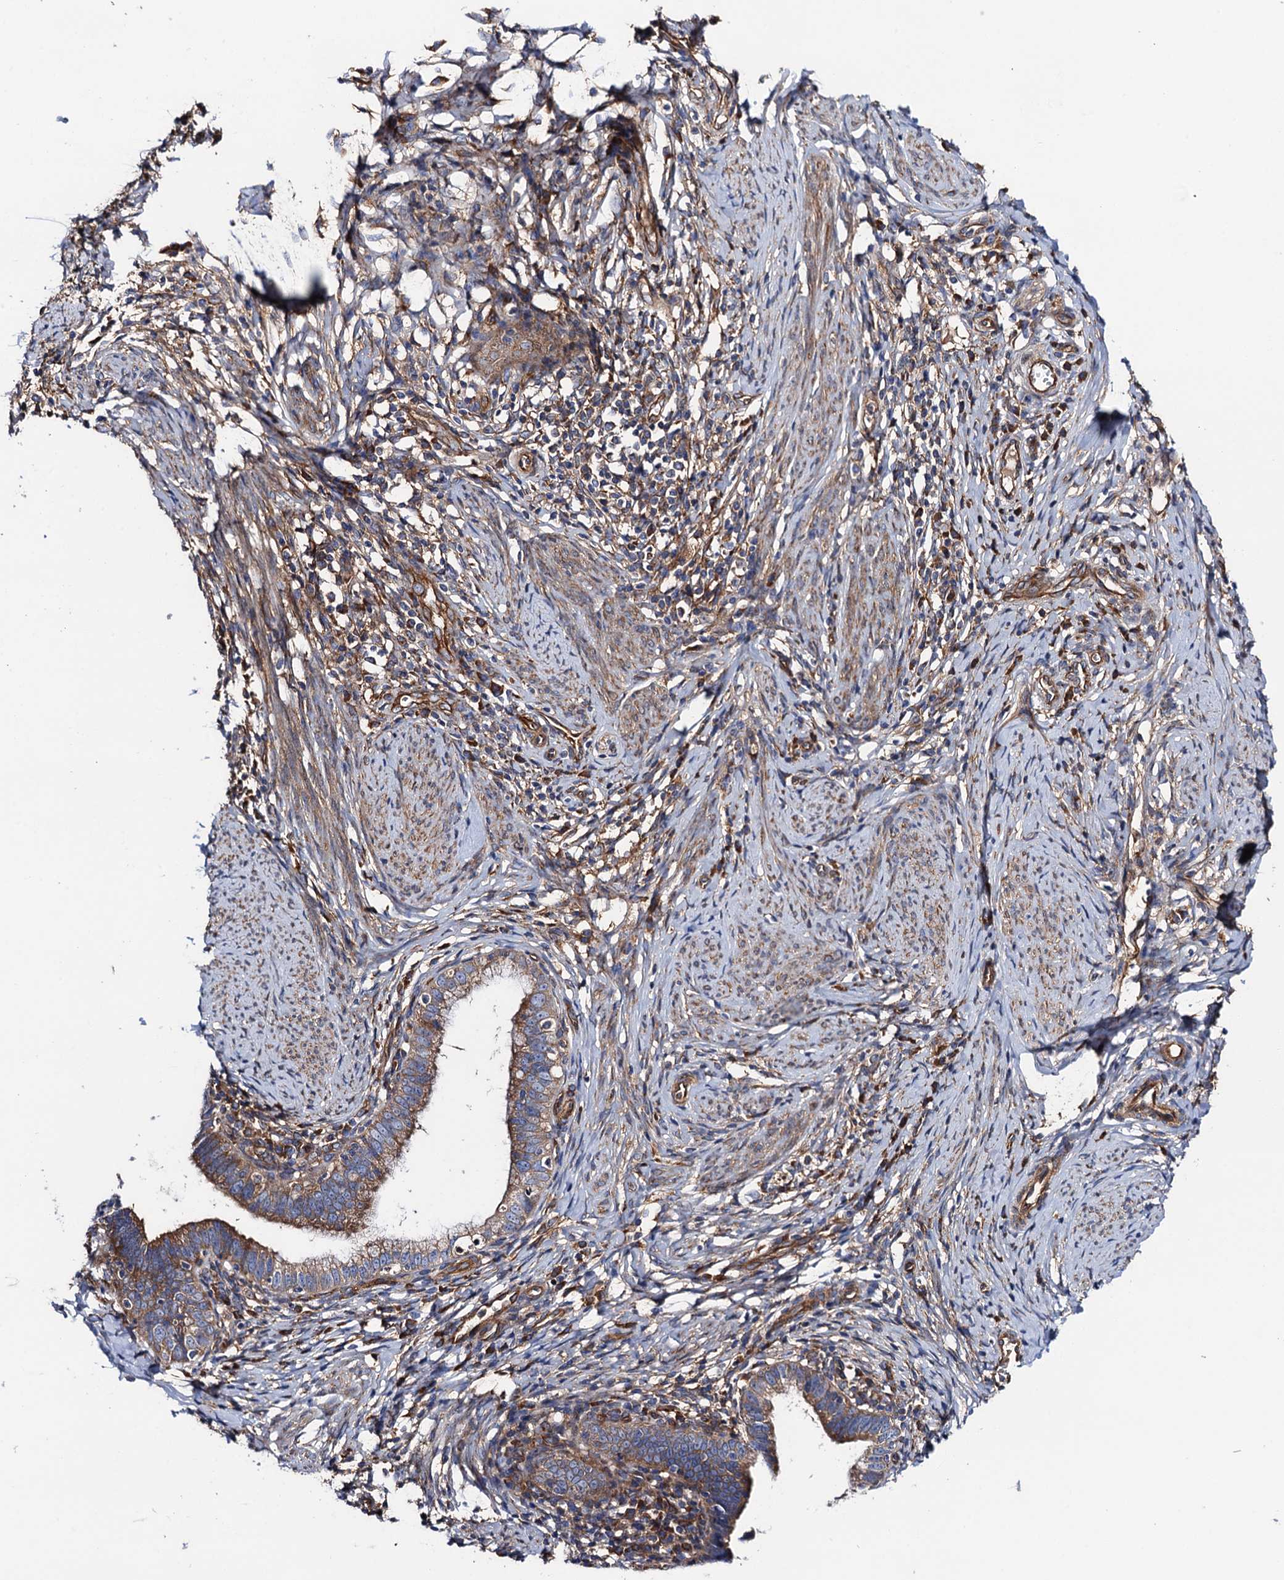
{"staining": {"intensity": "moderate", "quantity": "25%-75%", "location": "cytoplasmic/membranous"}, "tissue": "cervical cancer", "cell_type": "Tumor cells", "image_type": "cancer", "snomed": [{"axis": "morphology", "description": "Adenocarcinoma, NOS"}, {"axis": "topography", "description": "Cervix"}], "caption": "Cervical cancer (adenocarcinoma) stained with a protein marker shows moderate staining in tumor cells.", "gene": "MRPL48", "patient": {"sex": "female", "age": 36}}